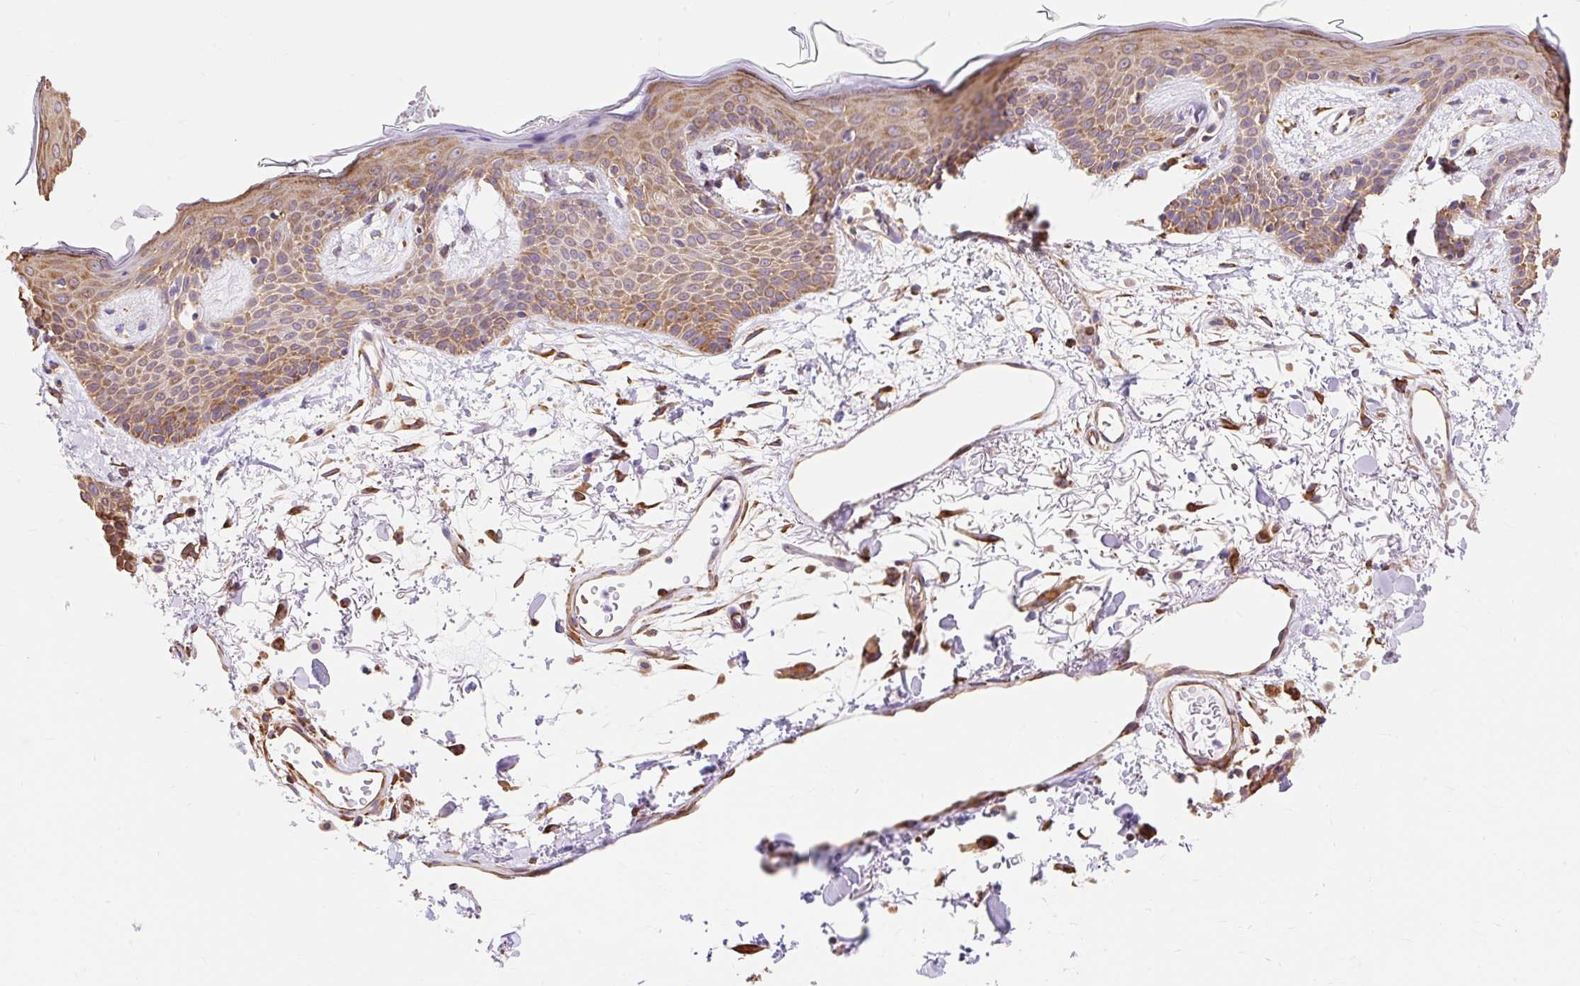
{"staining": {"intensity": "moderate", "quantity": ">75%", "location": "cytoplasmic/membranous"}, "tissue": "skin", "cell_type": "Fibroblasts", "image_type": "normal", "snomed": [{"axis": "morphology", "description": "Normal tissue, NOS"}, {"axis": "topography", "description": "Skin"}], "caption": "IHC histopathology image of benign skin: skin stained using immunohistochemistry exhibits medium levels of moderate protein expression localized specifically in the cytoplasmic/membranous of fibroblasts, appearing as a cytoplasmic/membranous brown color.", "gene": "ENSG00000260836", "patient": {"sex": "male", "age": 79}}